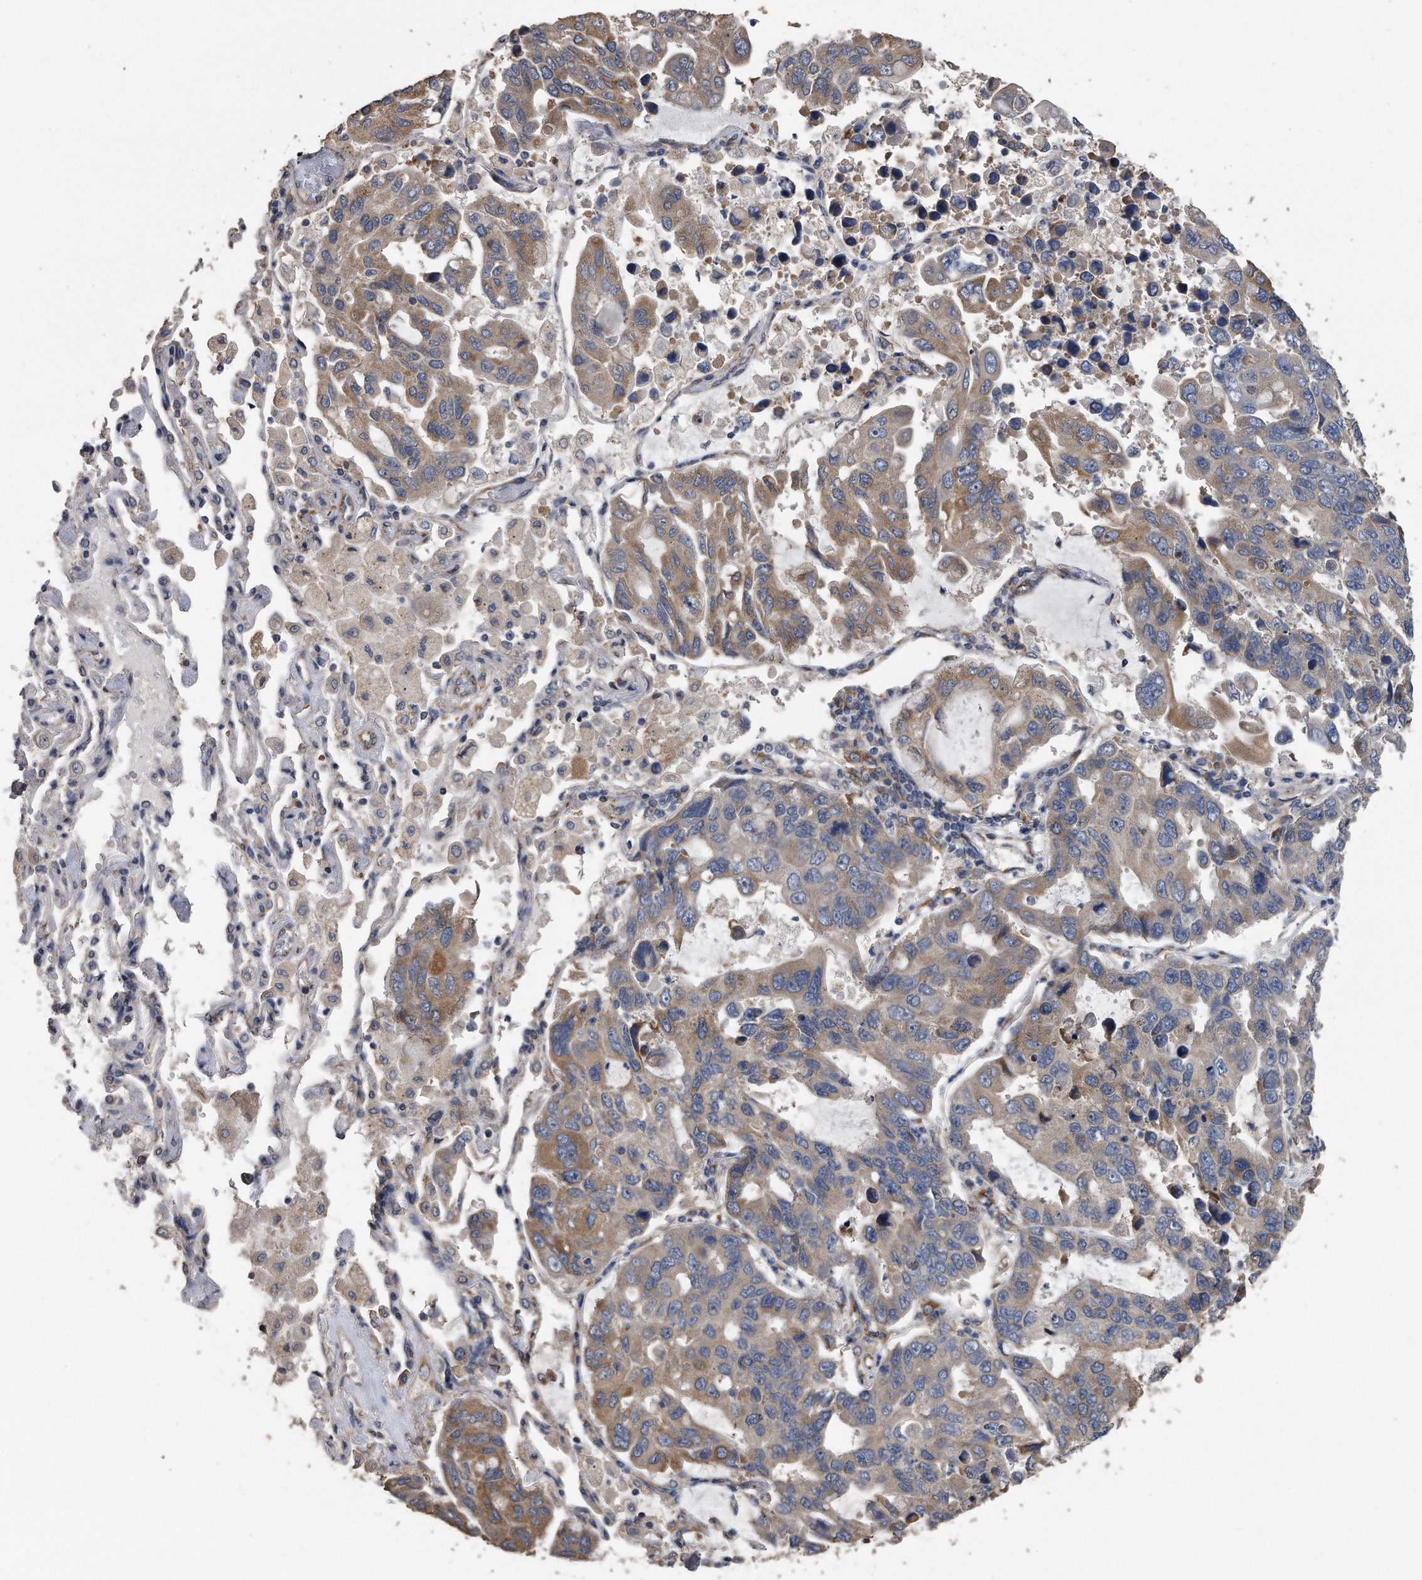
{"staining": {"intensity": "moderate", "quantity": "<25%", "location": "cytoplasmic/membranous"}, "tissue": "lung cancer", "cell_type": "Tumor cells", "image_type": "cancer", "snomed": [{"axis": "morphology", "description": "Adenocarcinoma, NOS"}, {"axis": "topography", "description": "Lung"}], "caption": "Protein staining of lung adenocarcinoma tissue reveals moderate cytoplasmic/membranous staining in approximately <25% of tumor cells.", "gene": "PCLO", "patient": {"sex": "male", "age": 64}}